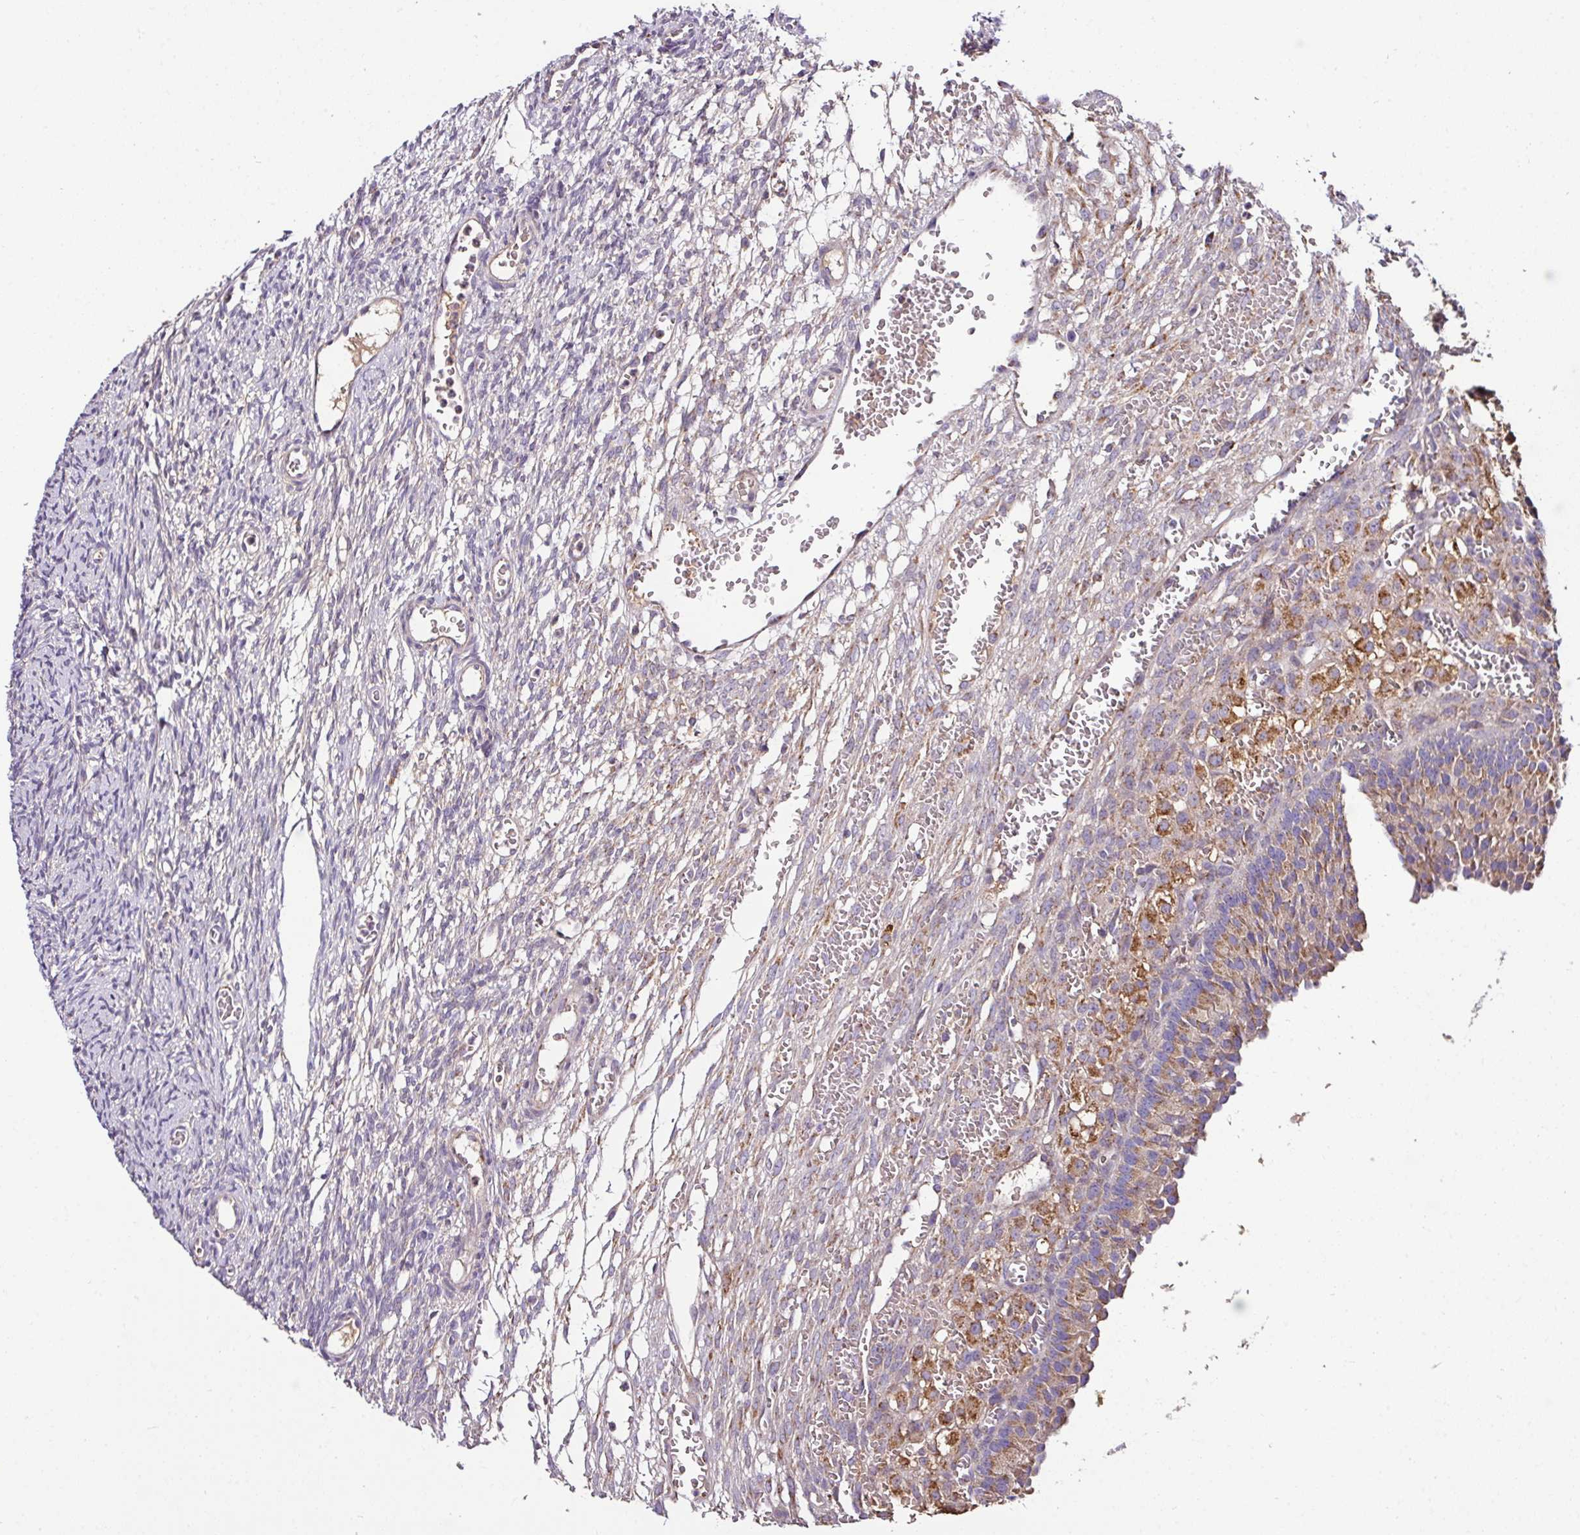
{"staining": {"intensity": "moderate", "quantity": "<25%", "location": "cytoplasmic/membranous"}, "tissue": "ovary", "cell_type": "Ovarian stroma cells", "image_type": "normal", "snomed": [{"axis": "morphology", "description": "Normal tissue, NOS"}, {"axis": "topography", "description": "Ovary"}], "caption": "Human ovary stained with a brown dye shows moderate cytoplasmic/membranous positive expression in about <25% of ovarian stroma cells.", "gene": "CPD", "patient": {"sex": "female", "age": 39}}